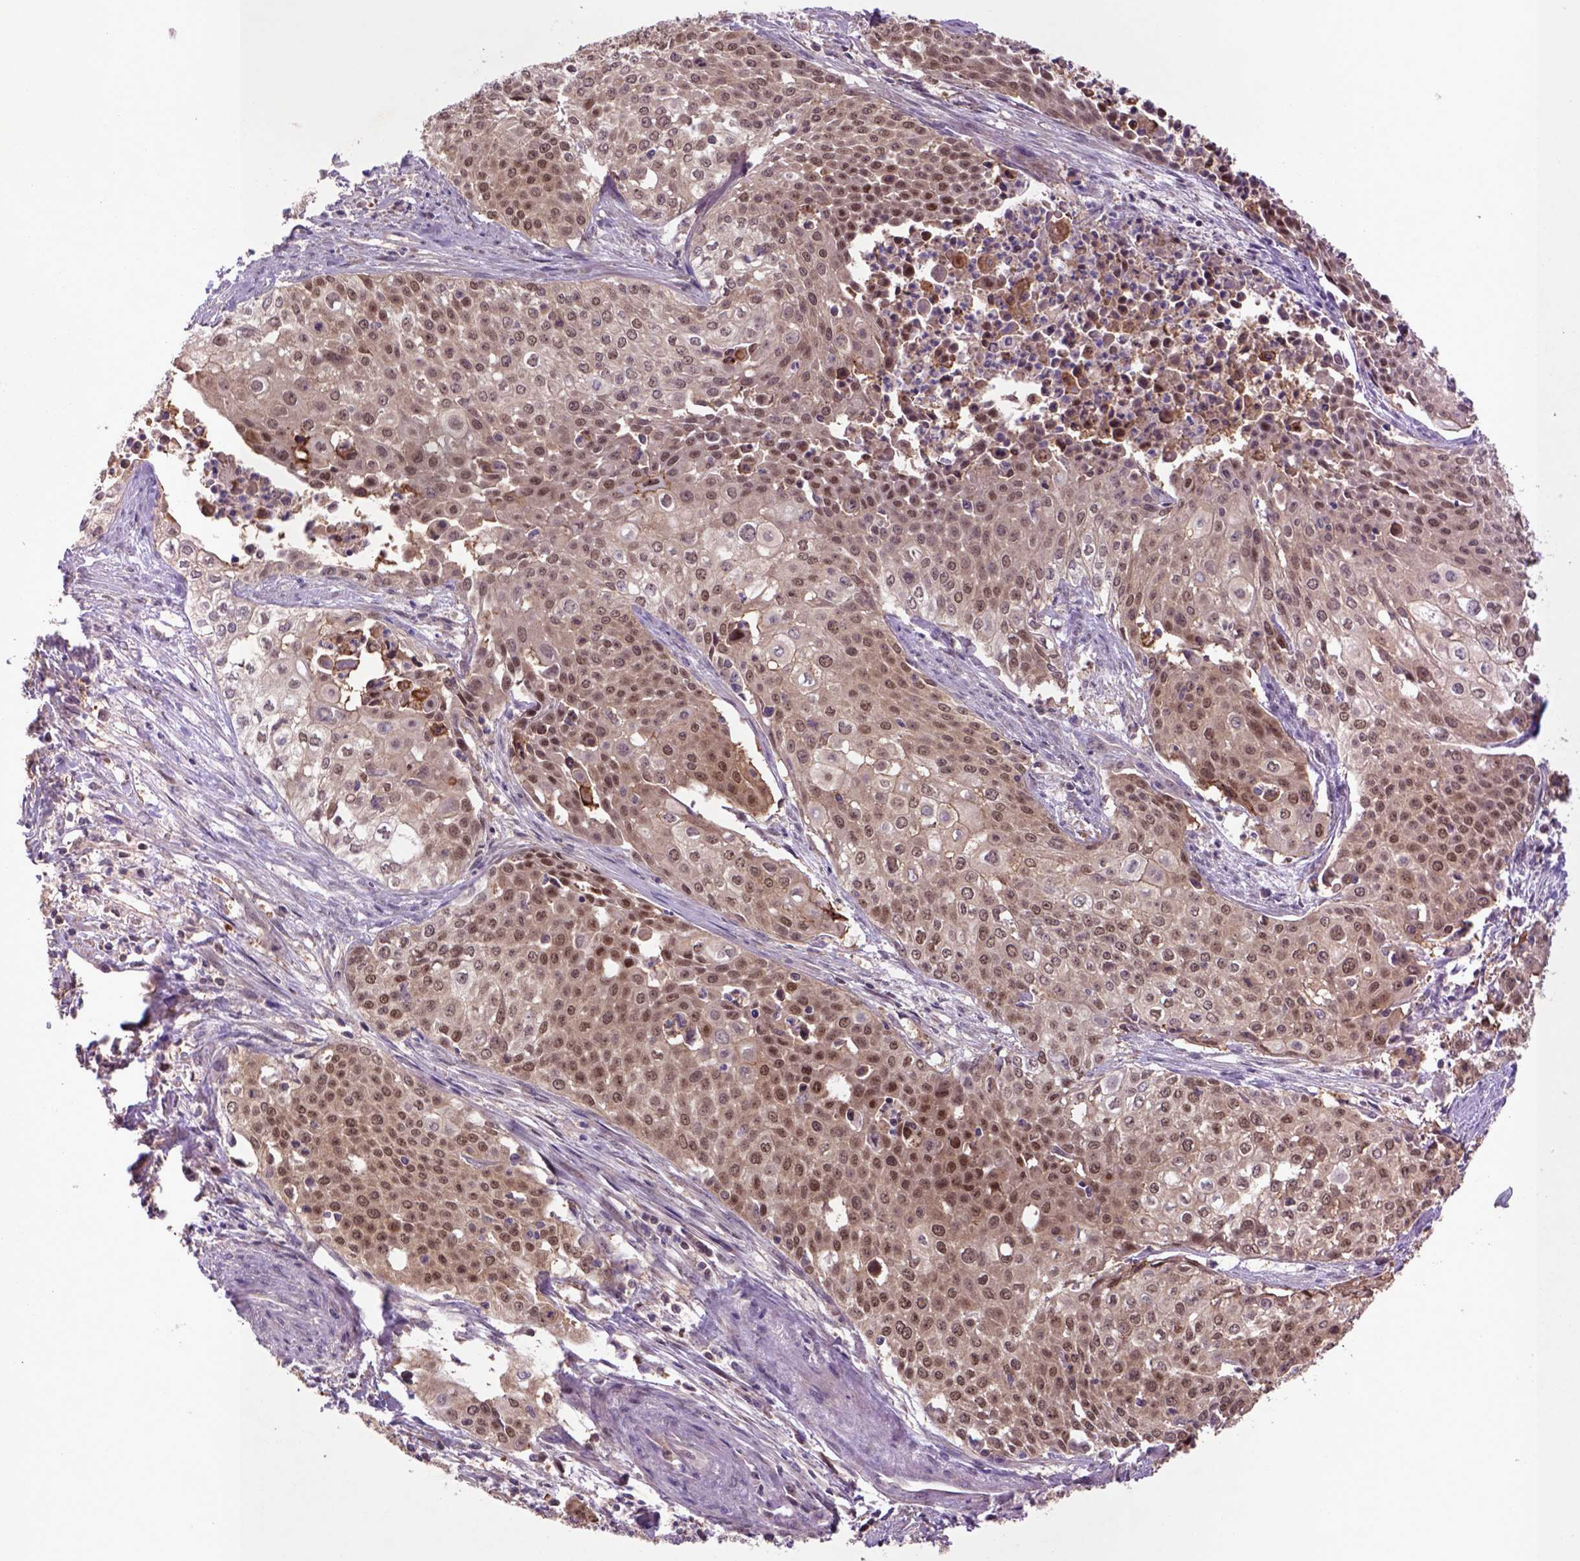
{"staining": {"intensity": "moderate", "quantity": ">75%", "location": "cytoplasmic/membranous,nuclear"}, "tissue": "cervical cancer", "cell_type": "Tumor cells", "image_type": "cancer", "snomed": [{"axis": "morphology", "description": "Squamous cell carcinoma, NOS"}, {"axis": "topography", "description": "Cervix"}], "caption": "Protein staining of cervical squamous cell carcinoma tissue shows moderate cytoplasmic/membranous and nuclear expression in about >75% of tumor cells.", "gene": "HSPBP1", "patient": {"sex": "female", "age": 39}}